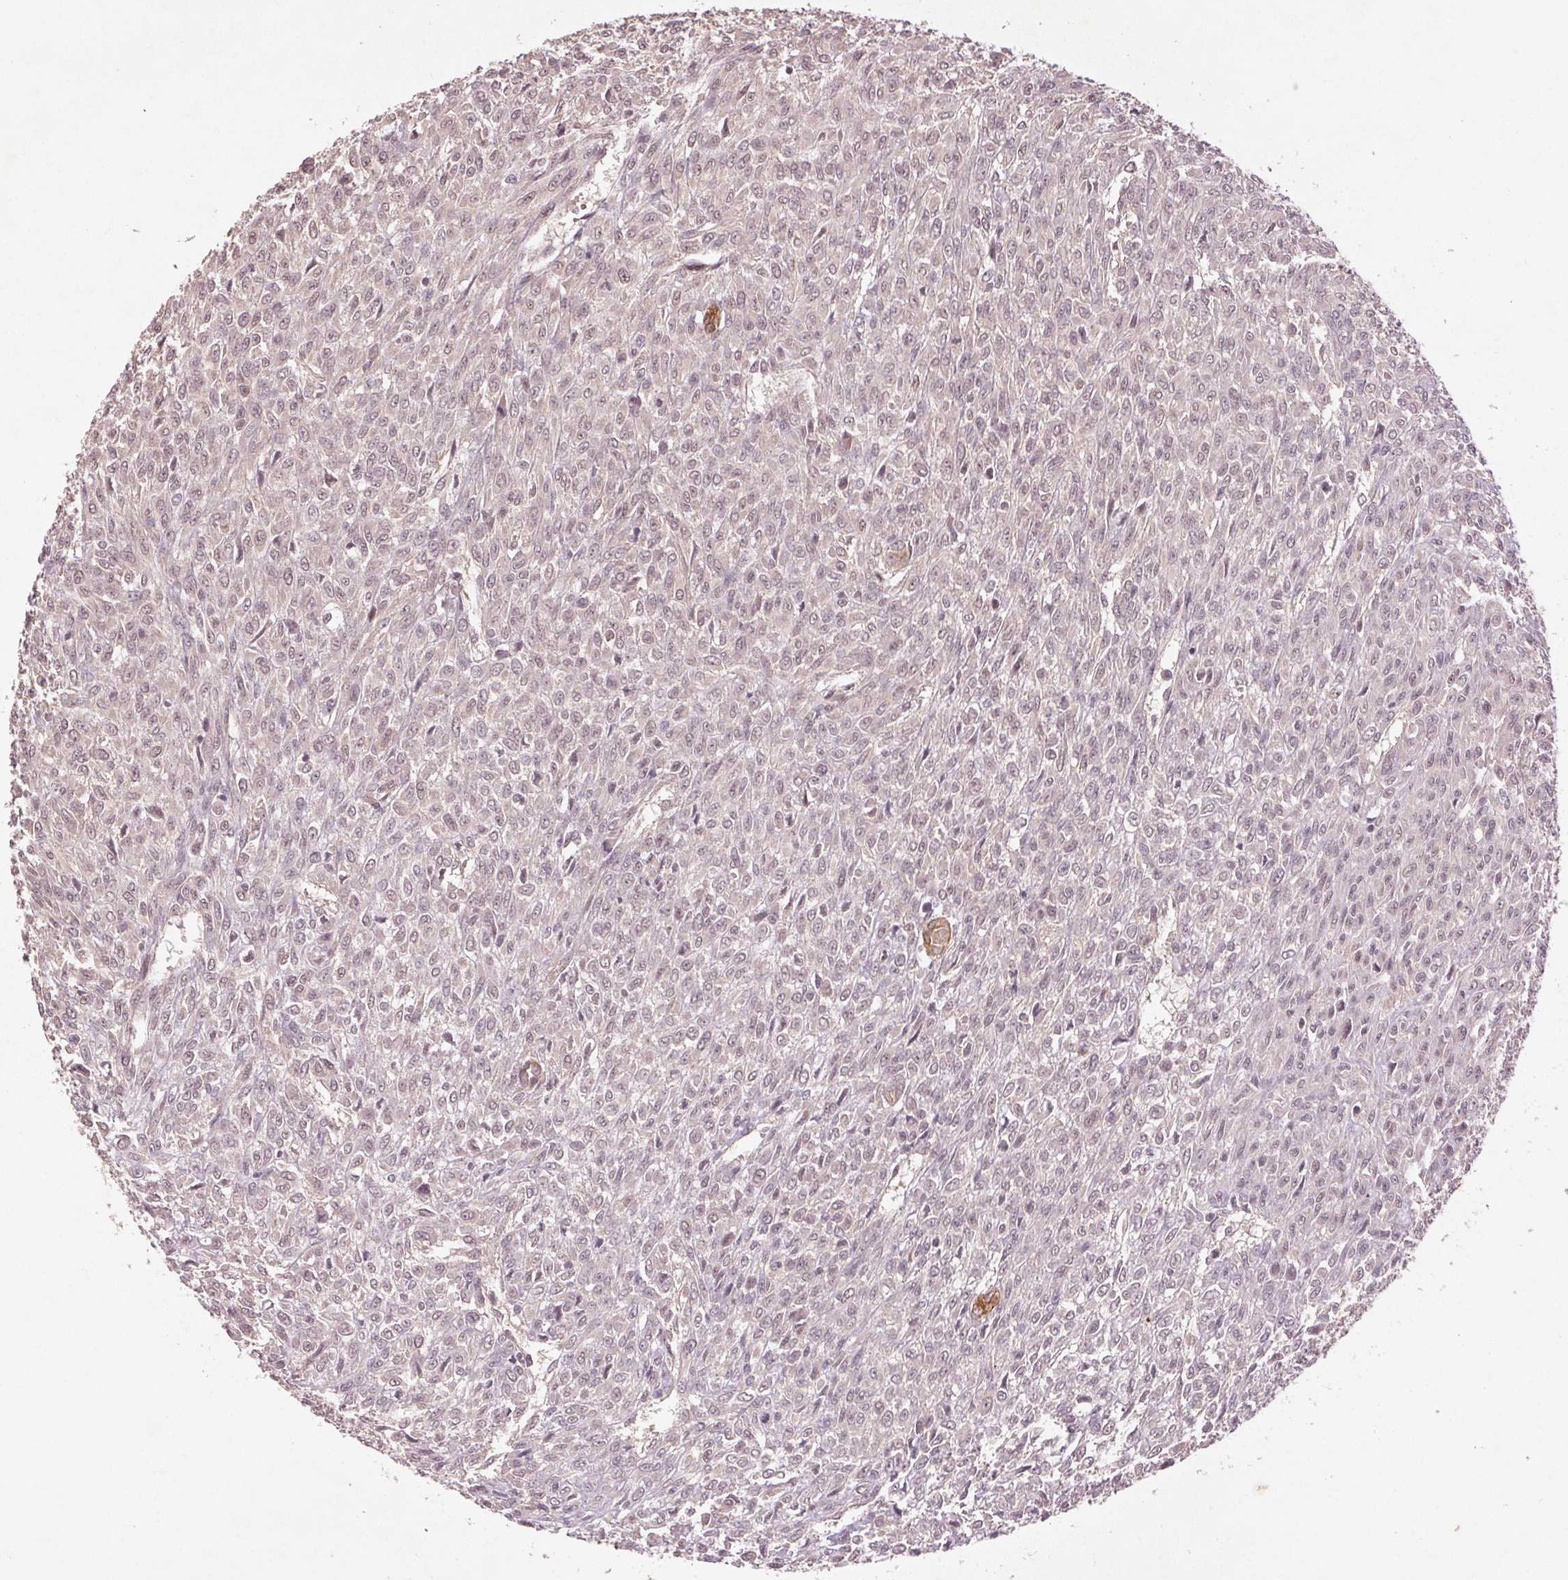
{"staining": {"intensity": "negative", "quantity": "none", "location": "none"}, "tissue": "renal cancer", "cell_type": "Tumor cells", "image_type": "cancer", "snomed": [{"axis": "morphology", "description": "Adenocarcinoma, NOS"}, {"axis": "topography", "description": "Kidney"}], "caption": "Renal cancer stained for a protein using IHC displays no positivity tumor cells.", "gene": "SMLR1", "patient": {"sex": "male", "age": 58}}